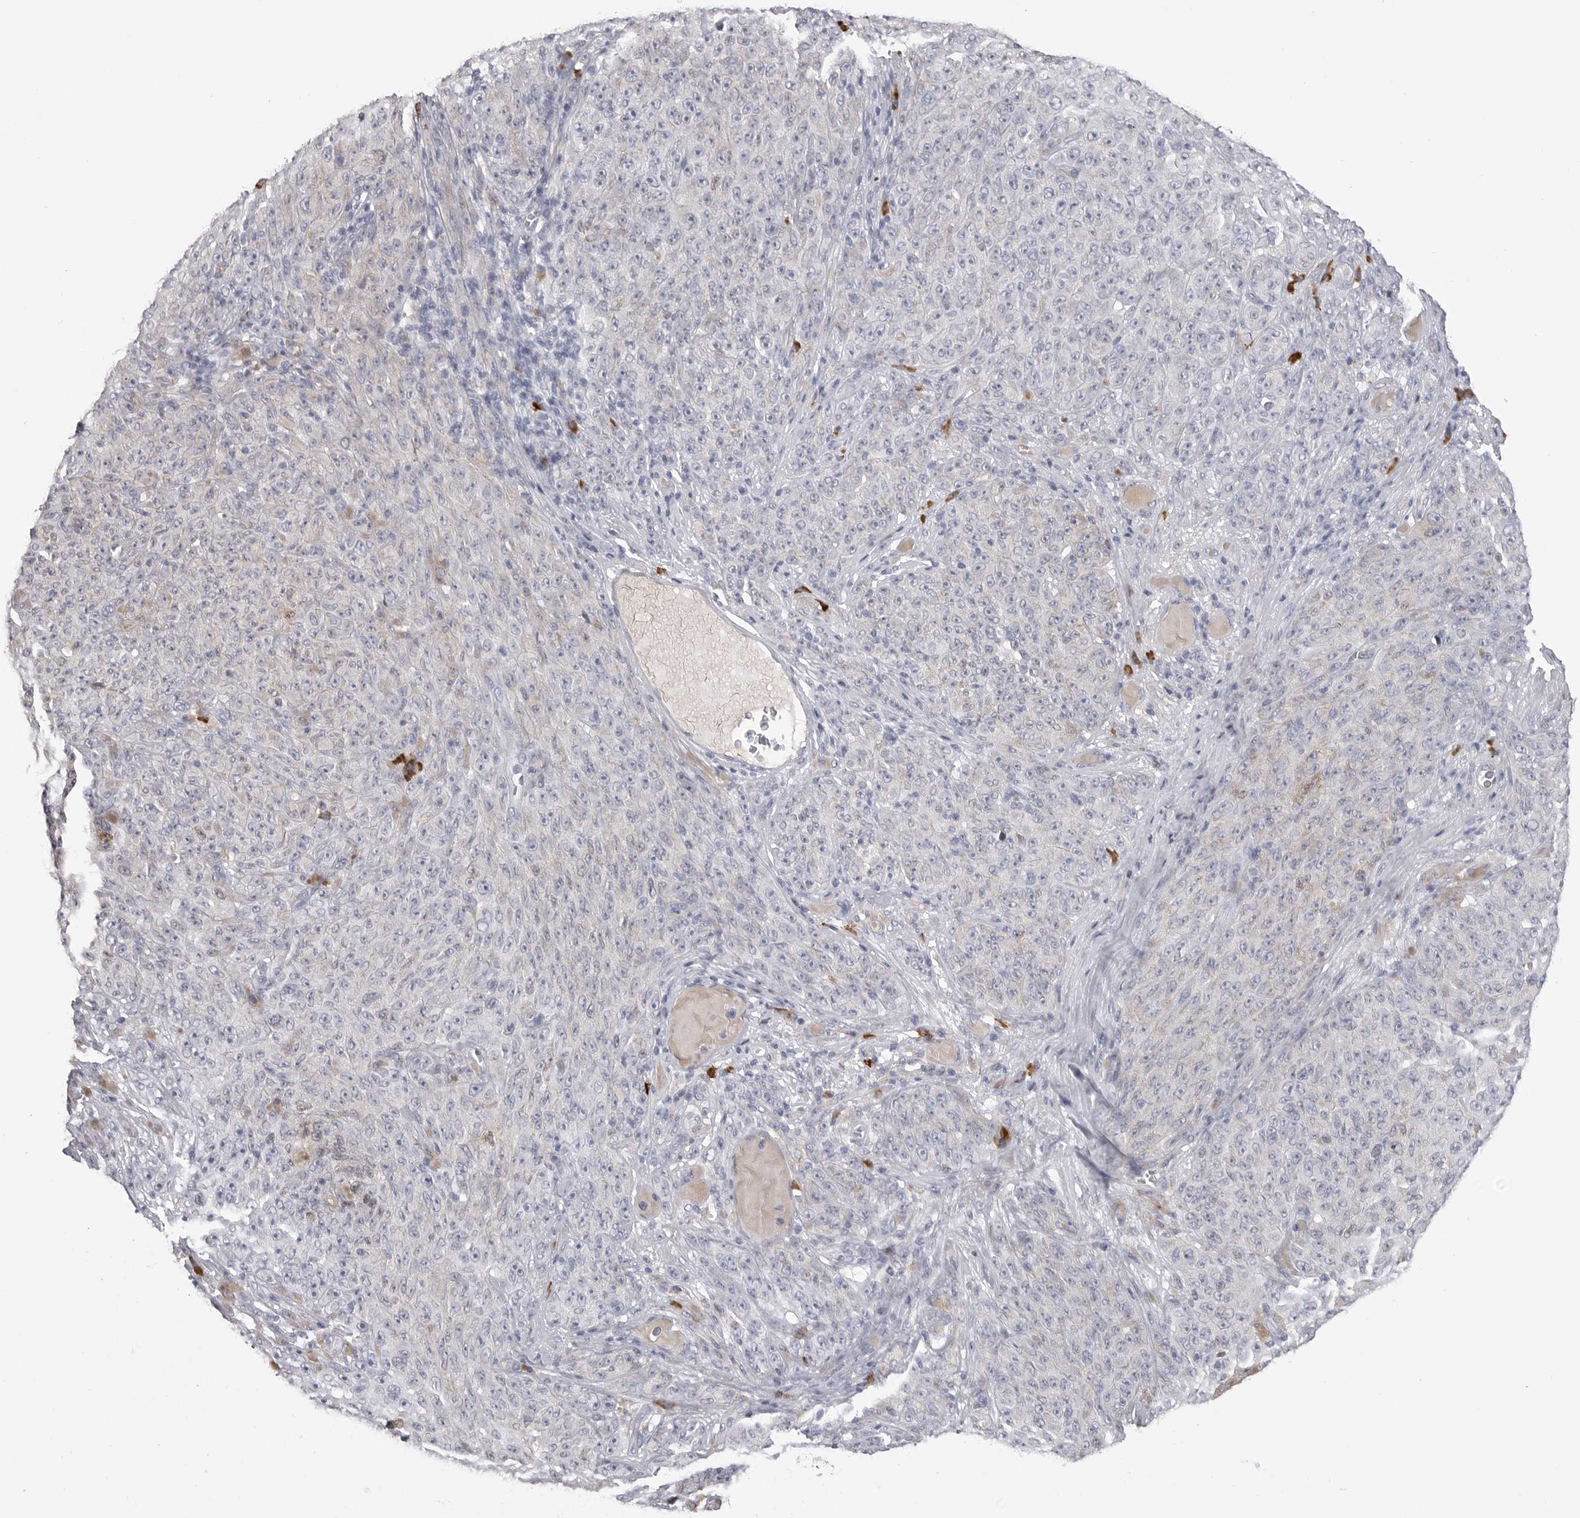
{"staining": {"intensity": "negative", "quantity": "none", "location": "none"}, "tissue": "melanoma", "cell_type": "Tumor cells", "image_type": "cancer", "snomed": [{"axis": "morphology", "description": "Malignant melanoma, NOS"}, {"axis": "topography", "description": "Skin"}], "caption": "IHC of human melanoma demonstrates no expression in tumor cells.", "gene": "FKBP2", "patient": {"sex": "female", "age": 82}}